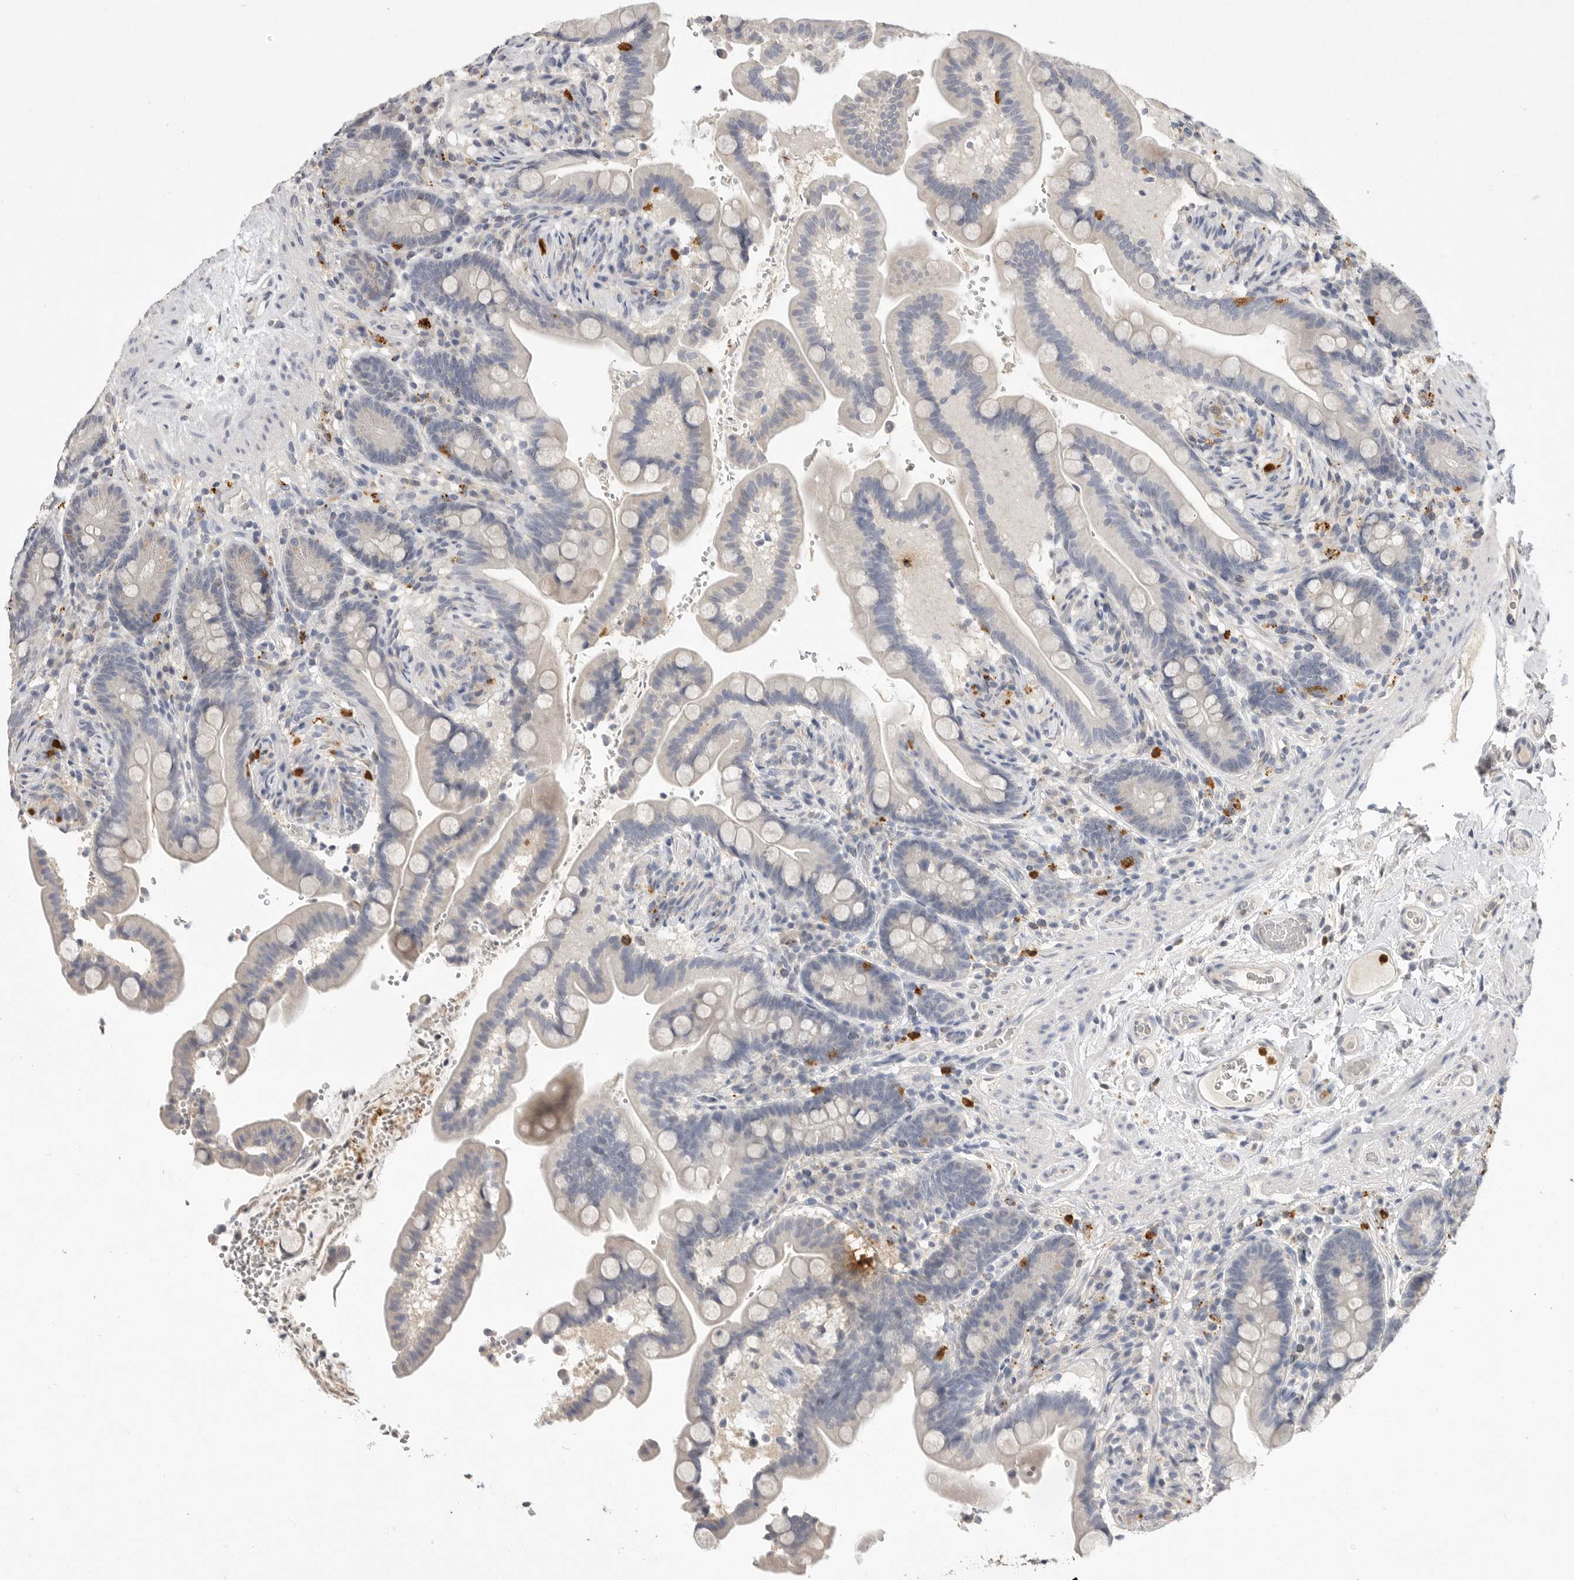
{"staining": {"intensity": "negative", "quantity": "none", "location": "none"}, "tissue": "colon", "cell_type": "Endothelial cells", "image_type": "normal", "snomed": [{"axis": "morphology", "description": "Normal tissue, NOS"}, {"axis": "topography", "description": "Smooth muscle"}, {"axis": "topography", "description": "Colon"}], "caption": "The histopathology image exhibits no staining of endothelial cells in benign colon.", "gene": "LTBR", "patient": {"sex": "male", "age": 73}}